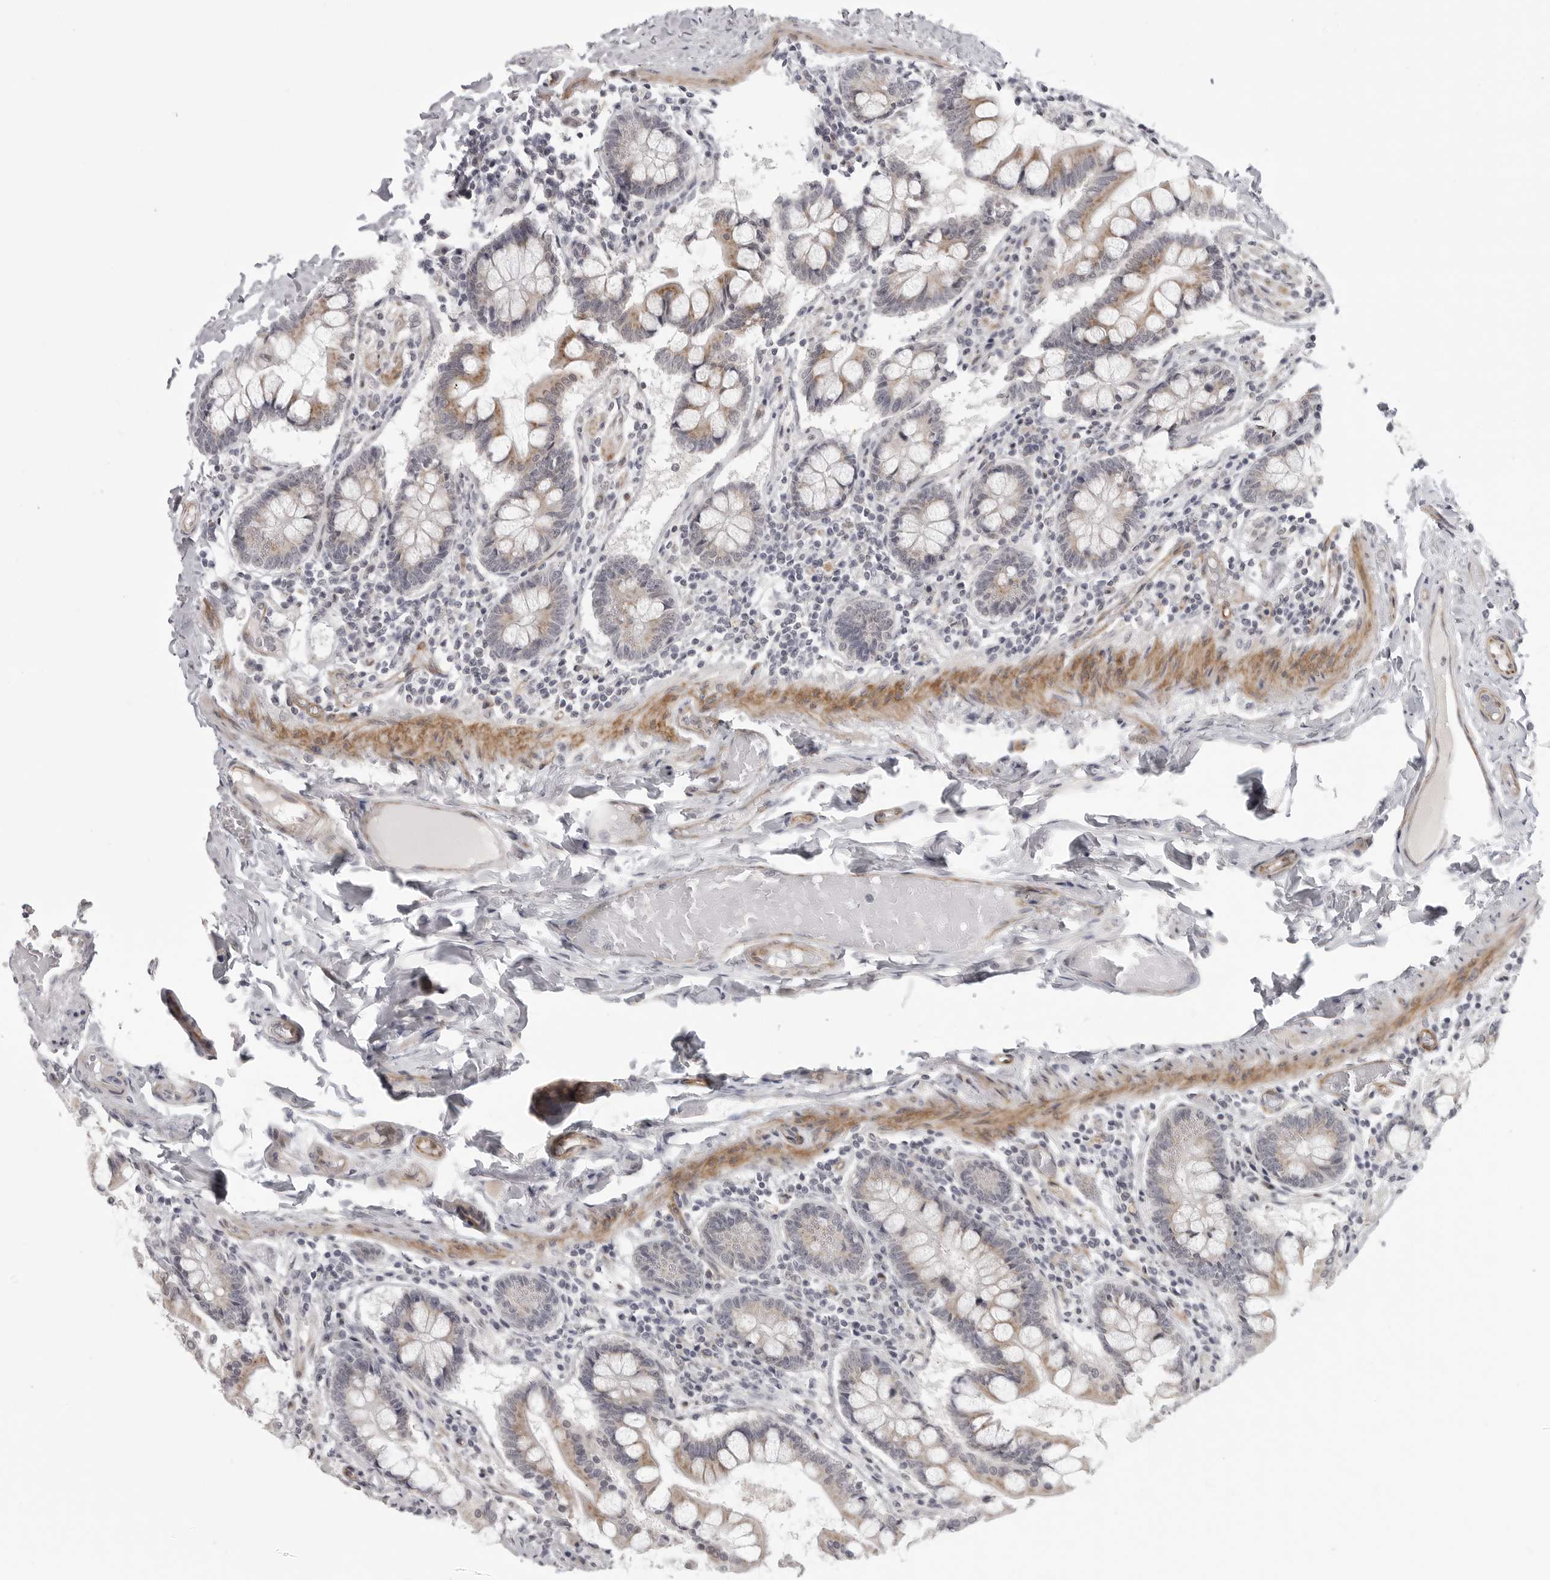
{"staining": {"intensity": "moderate", "quantity": ">75%", "location": "cytoplasmic/membranous"}, "tissue": "small intestine", "cell_type": "Glandular cells", "image_type": "normal", "snomed": [{"axis": "morphology", "description": "Normal tissue, NOS"}, {"axis": "topography", "description": "Small intestine"}], "caption": "Immunohistochemical staining of unremarkable small intestine demonstrates moderate cytoplasmic/membranous protein expression in about >75% of glandular cells. (DAB (3,3'-diaminobenzidine) IHC with brightfield microscopy, high magnification).", "gene": "TUT4", "patient": {"sex": "male", "age": 41}}